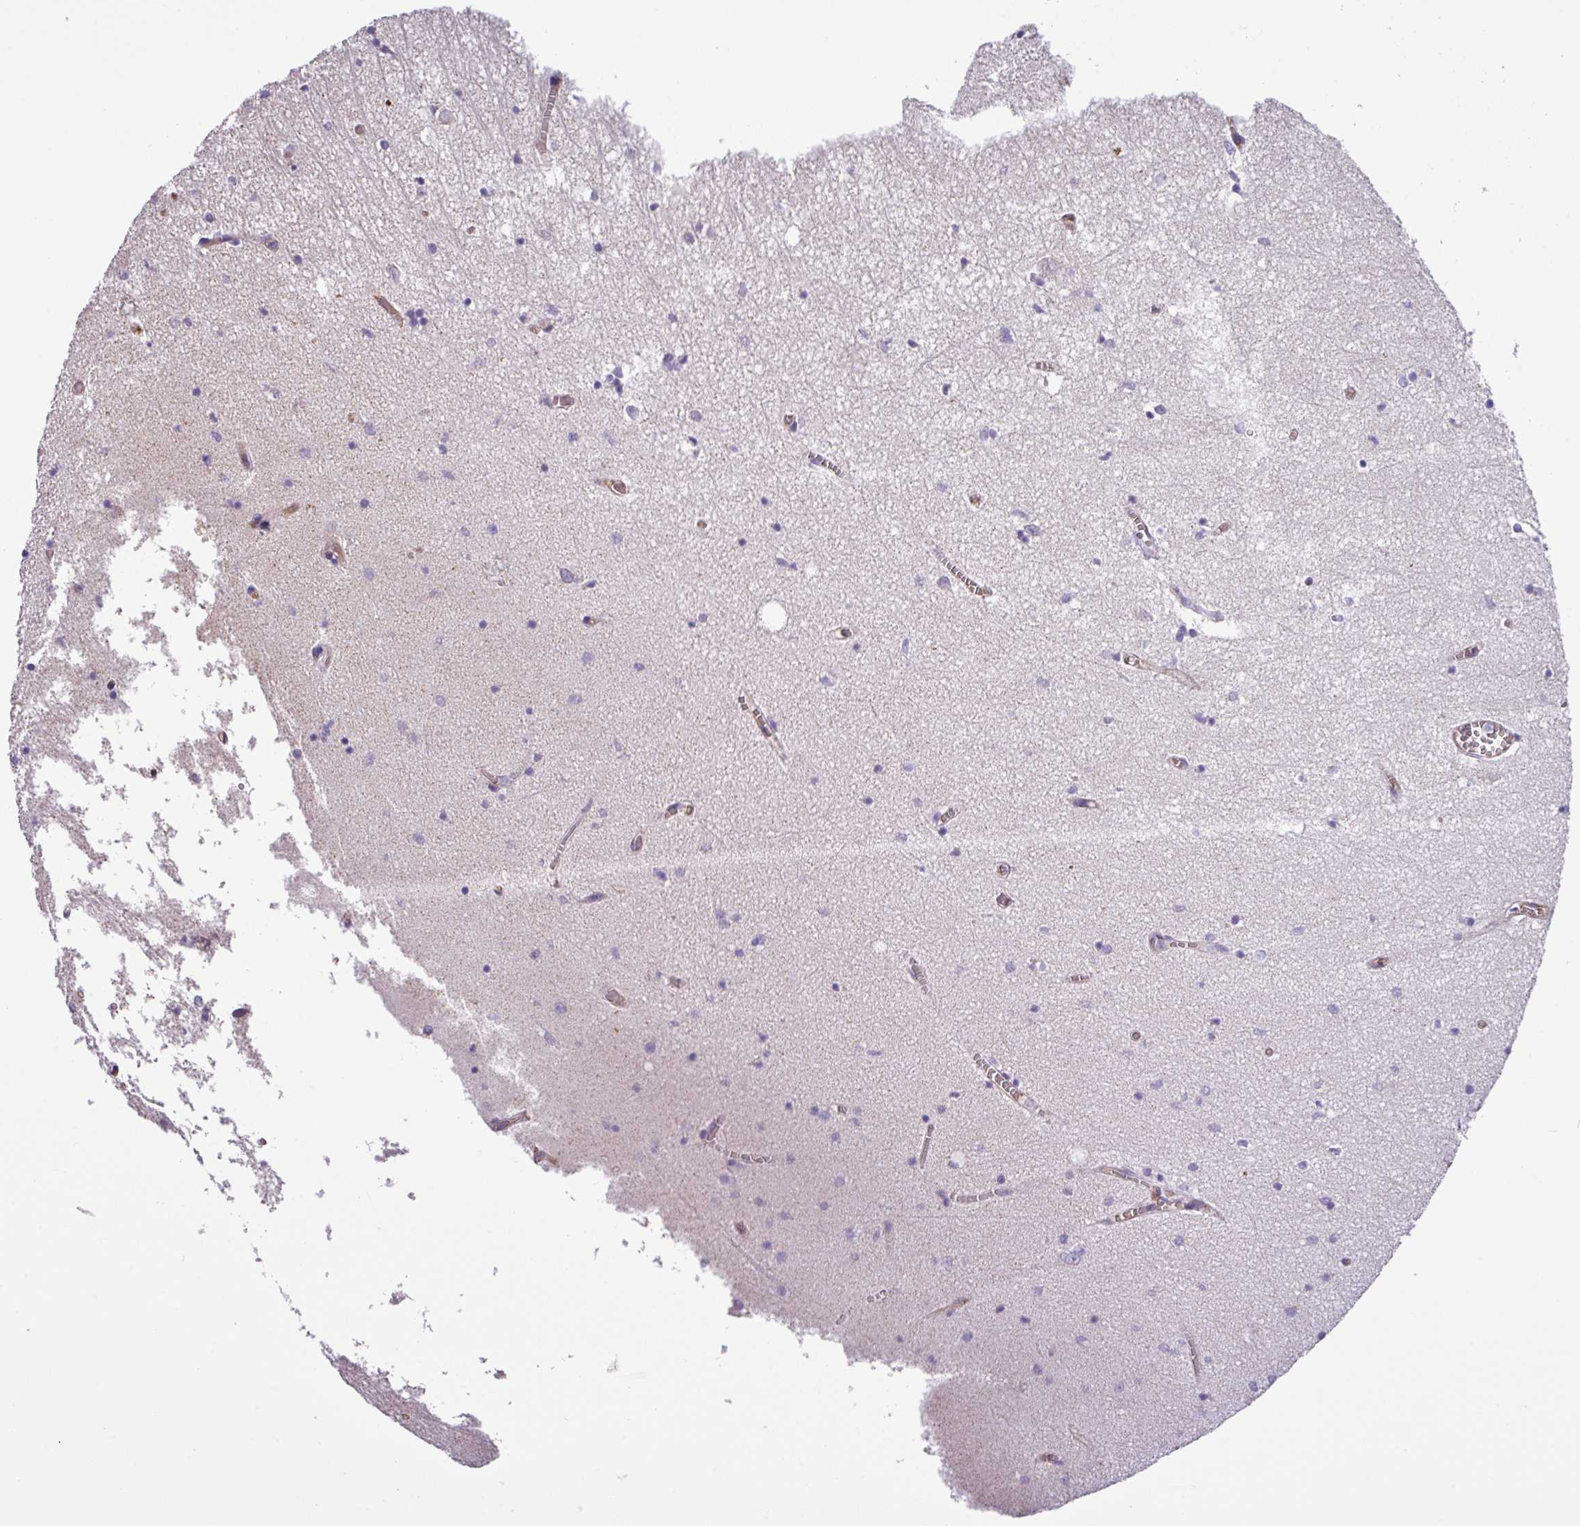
{"staining": {"intensity": "negative", "quantity": "none", "location": "none"}, "tissue": "hippocampus", "cell_type": "Glial cells", "image_type": "normal", "snomed": [{"axis": "morphology", "description": "Normal tissue, NOS"}, {"axis": "topography", "description": "Hippocampus"}], "caption": "This image is of normal hippocampus stained with immunohistochemistry (IHC) to label a protein in brown with the nuclei are counter-stained blue. There is no positivity in glial cells.", "gene": "SLC23A2", "patient": {"sex": "female", "age": 64}}